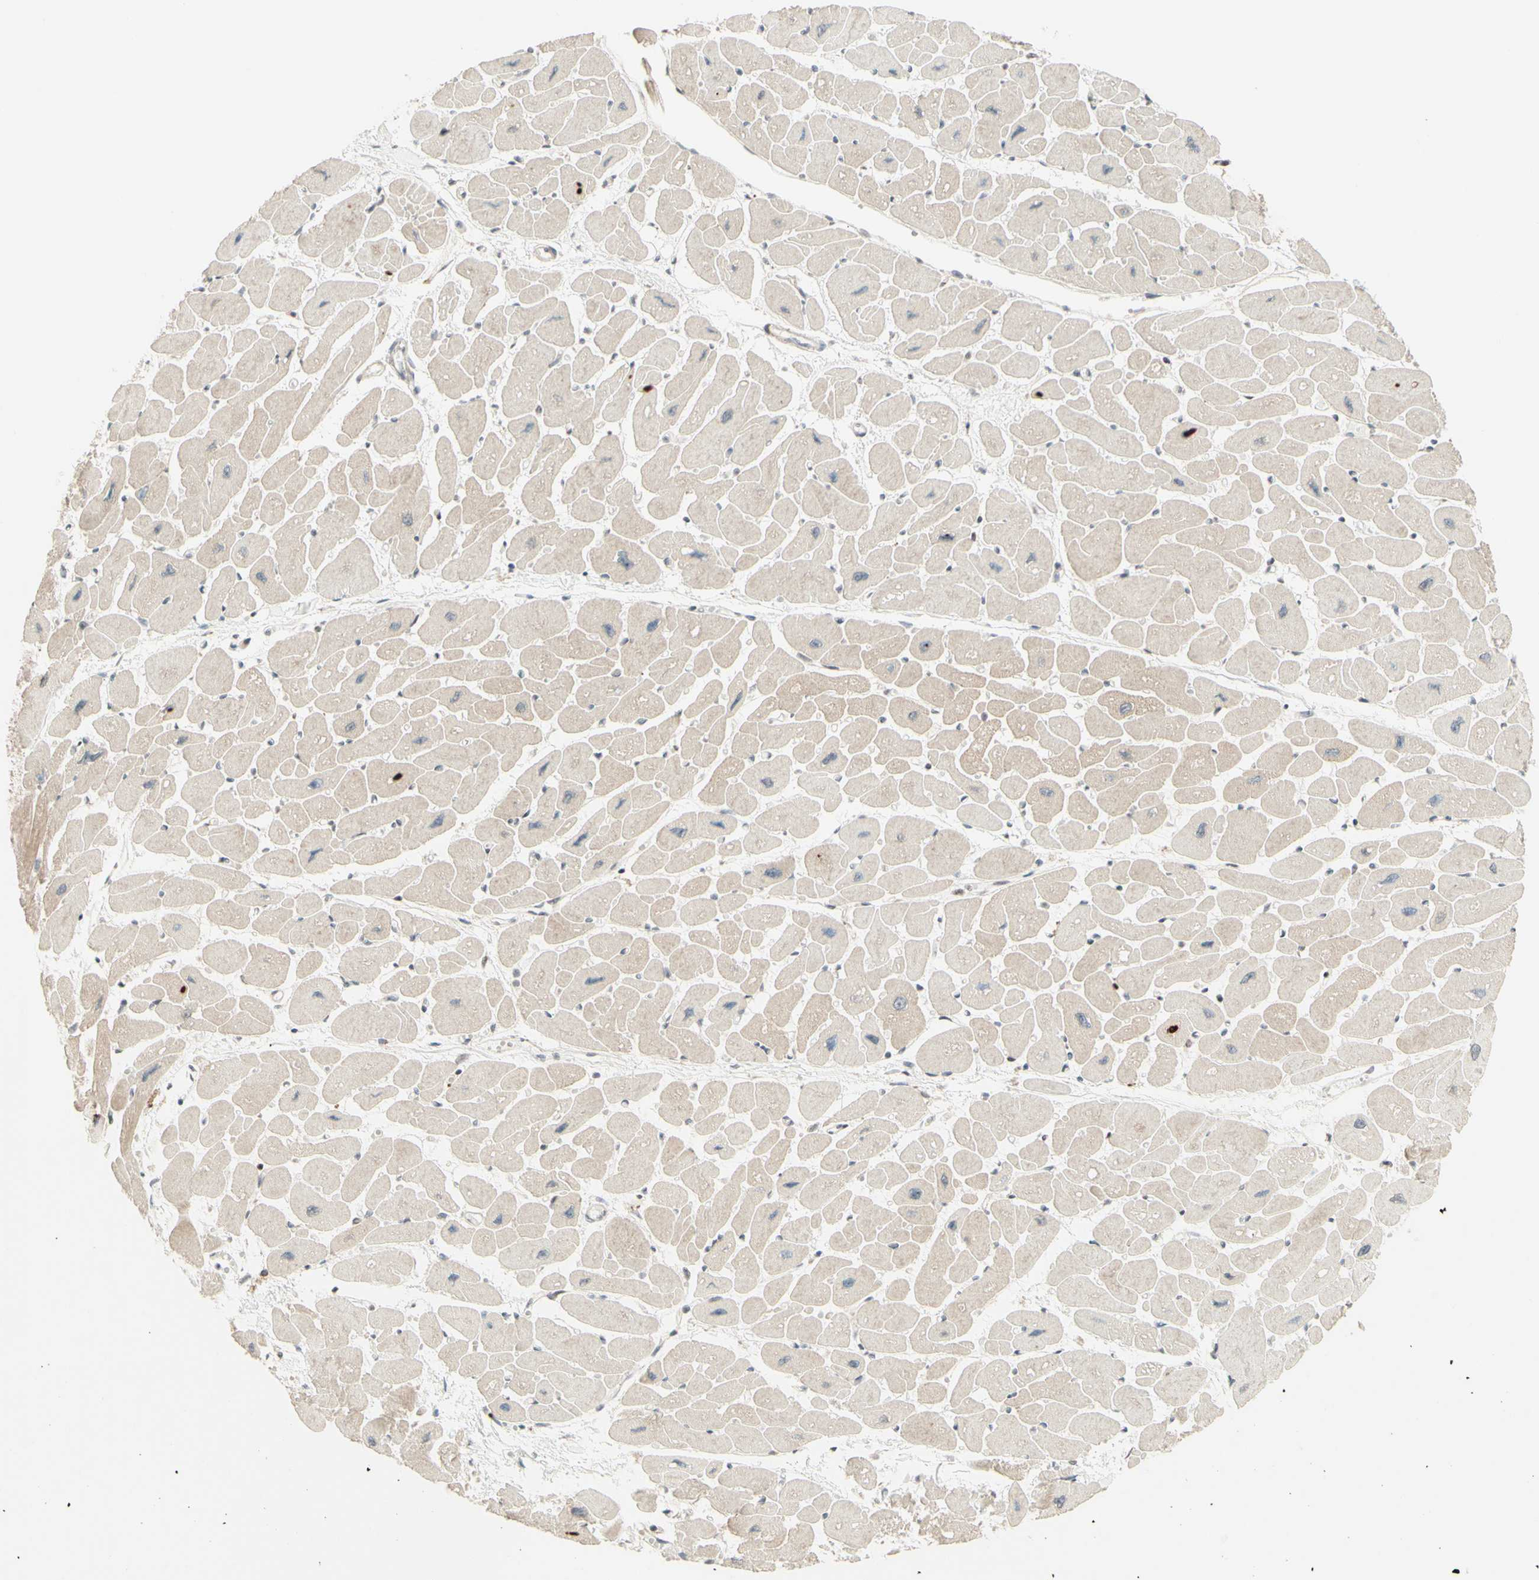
{"staining": {"intensity": "weak", "quantity": ">75%", "location": "cytoplasmic/membranous"}, "tissue": "heart muscle", "cell_type": "Cardiomyocytes", "image_type": "normal", "snomed": [{"axis": "morphology", "description": "Normal tissue, NOS"}, {"axis": "topography", "description": "Heart"}], "caption": "A brown stain highlights weak cytoplasmic/membranous staining of a protein in cardiomyocytes of normal heart muscle. Using DAB (brown) and hematoxylin (blue) stains, captured at high magnification using brightfield microscopy.", "gene": "ZW10", "patient": {"sex": "female", "age": 54}}